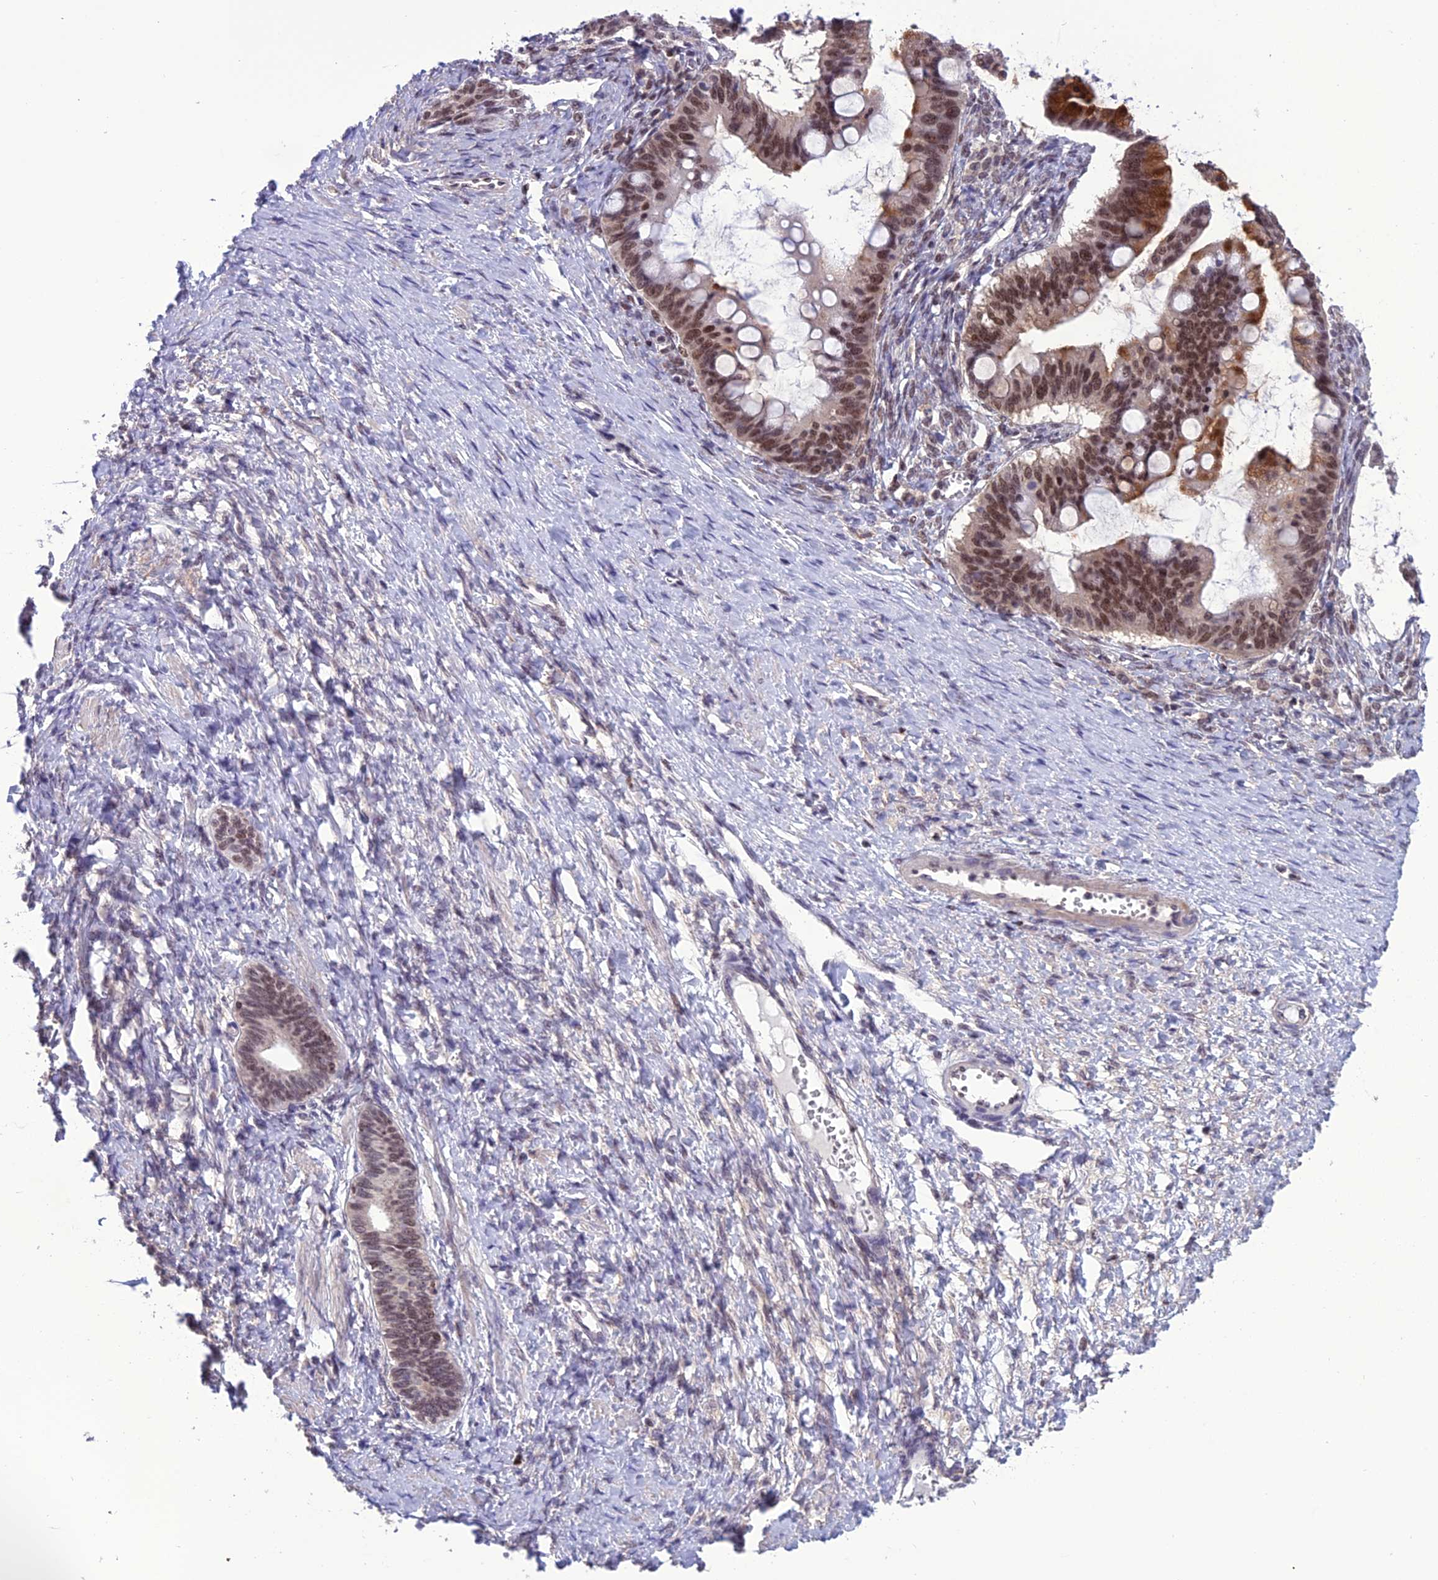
{"staining": {"intensity": "strong", "quantity": "25%-75%", "location": "cytoplasmic/membranous,nuclear"}, "tissue": "ovarian cancer", "cell_type": "Tumor cells", "image_type": "cancer", "snomed": [{"axis": "morphology", "description": "Cystadenocarcinoma, mucinous, NOS"}, {"axis": "topography", "description": "Ovary"}], "caption": "Human ovarian cancer (mucinous cystadenocarcinoma) stained with a brown dye displays strong cytoplasmic/membranous and nuclear positive positivity in approximately 25%-75% of tumor cells.", "gene": "MIS12", "patient": {"sex": "female", "age": 73}}